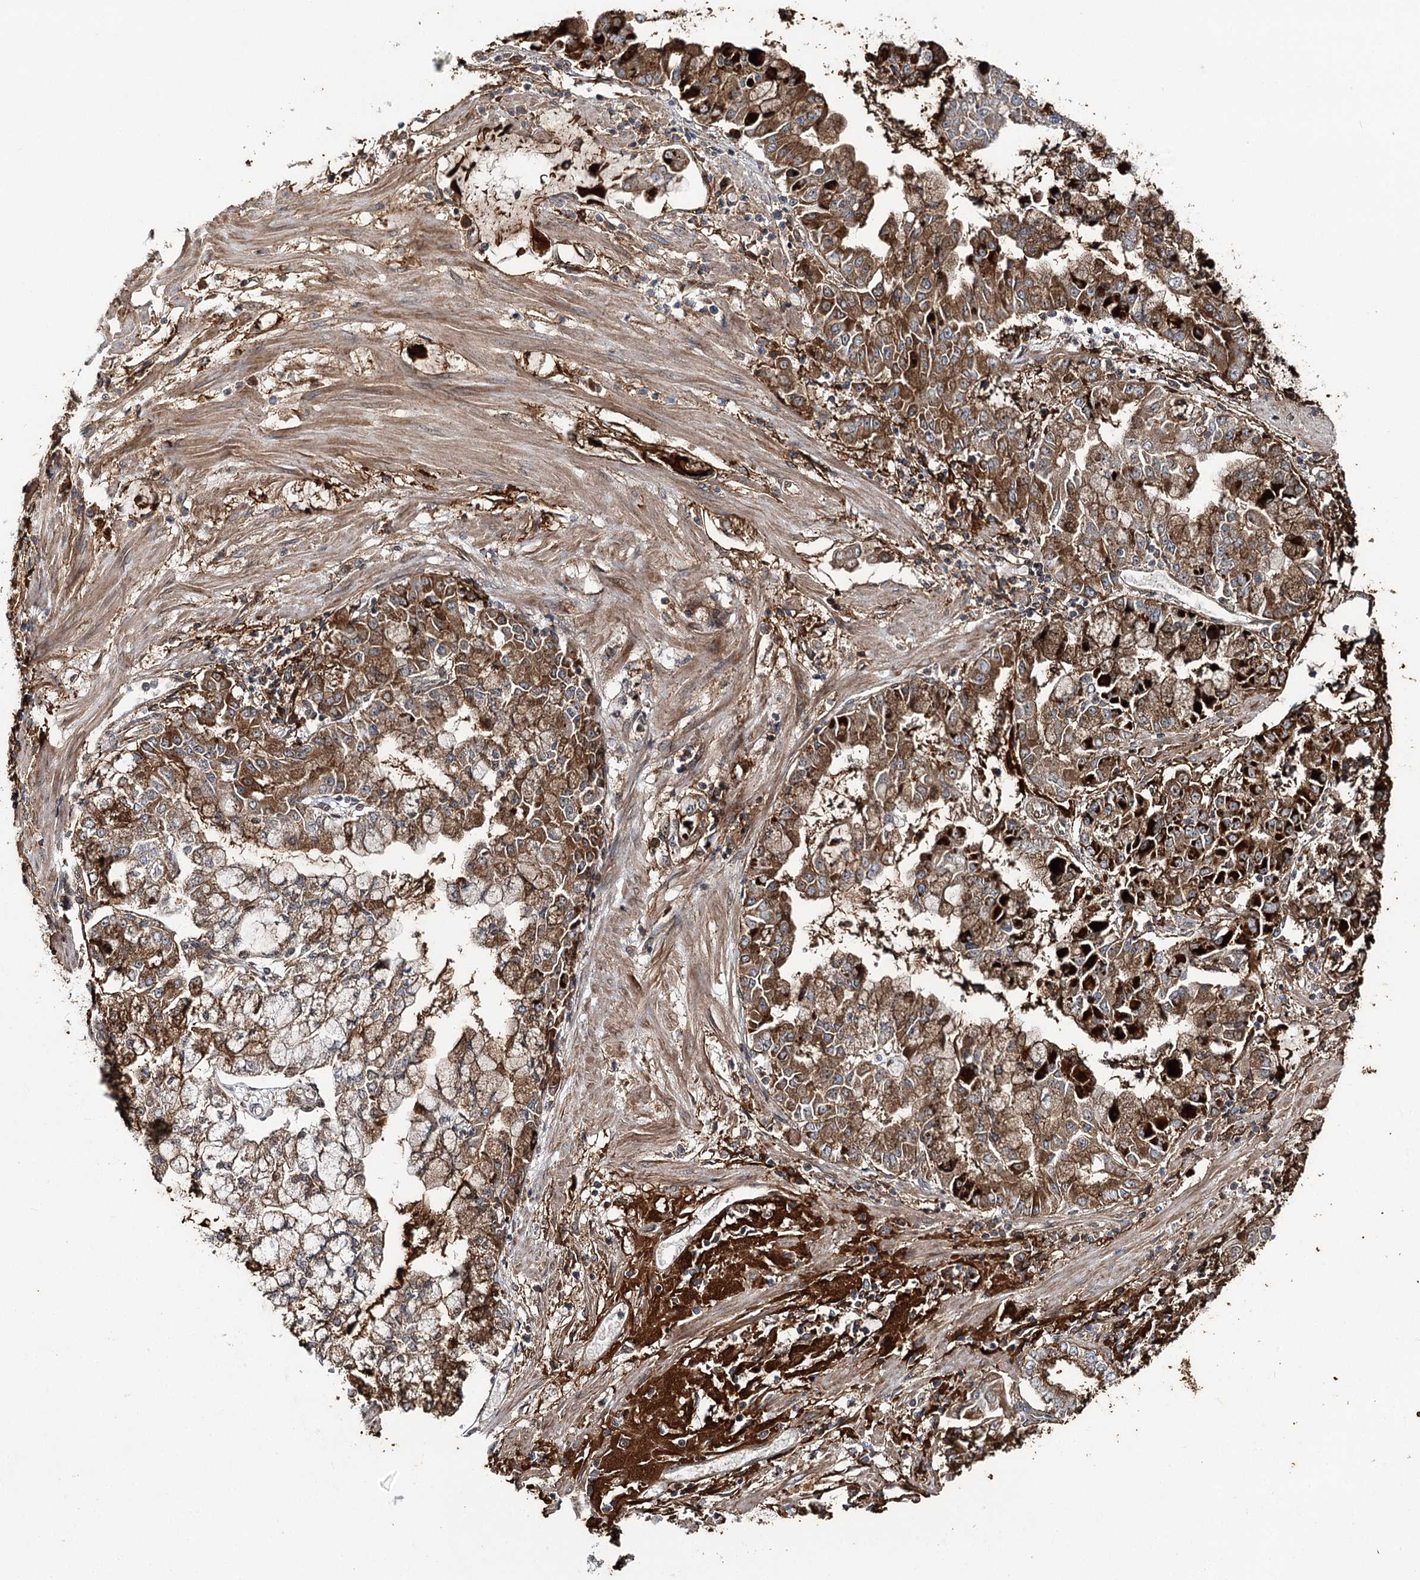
{"staining": {"intensity": "strong", "quantity": ">75%", "location": "cytoplasmic/membranous"}, "tissue": "stomach cancer", "cell_type": "Tumor cells", "image_type": "cancer", "snomed": [{"axis": "morphology", "description": "Adenocarcinoma, NOS"}, {"axis": "topography", "description": "Stomach"}], "caption": "This is an image of IHC staining of stomach adenocarcinoma, which shows strong staining in the cytoplasmic/membranous of tumor cells.", "gene": "MSANTD2", "patient": {"sex": "male", "age": 76}}